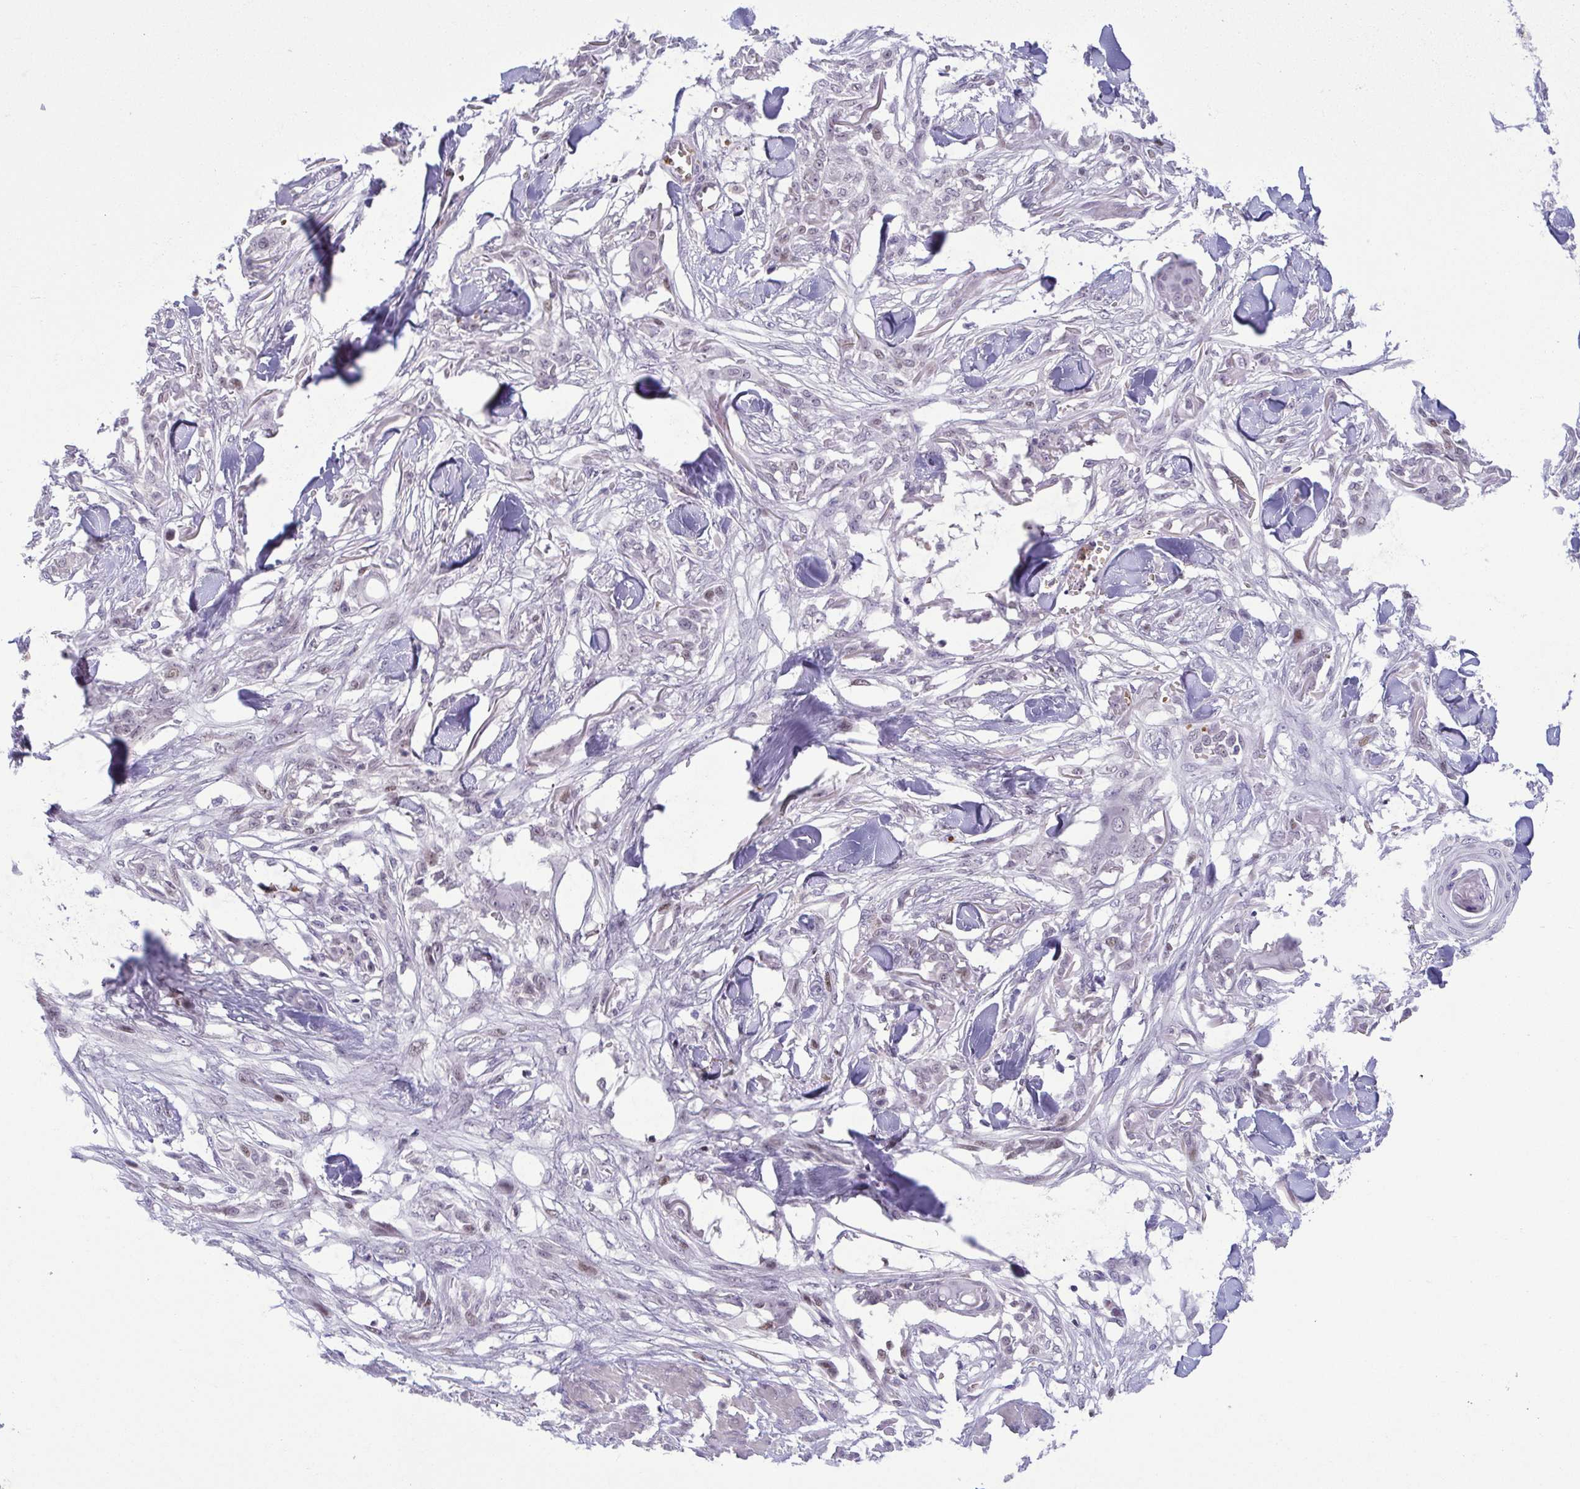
{"staining": {"intensity": "negative", "quantity": "none", "location": "none"}, "tissue": "skin cancer", "cell_type": "Tumor cells", "image_type": "cancer", "snomed": [{"axis": "morphology", "description": "Squamous cell carcinoma, NOS"}, {"axis": "topography", "description": "Skin"}], "caption": "This is an immunohistochemistry histopathology image of human skin cancer. There is no staining in tumor cells.", "gene": "TIPIN", "patient": {"sex": "female", "age": 59}}